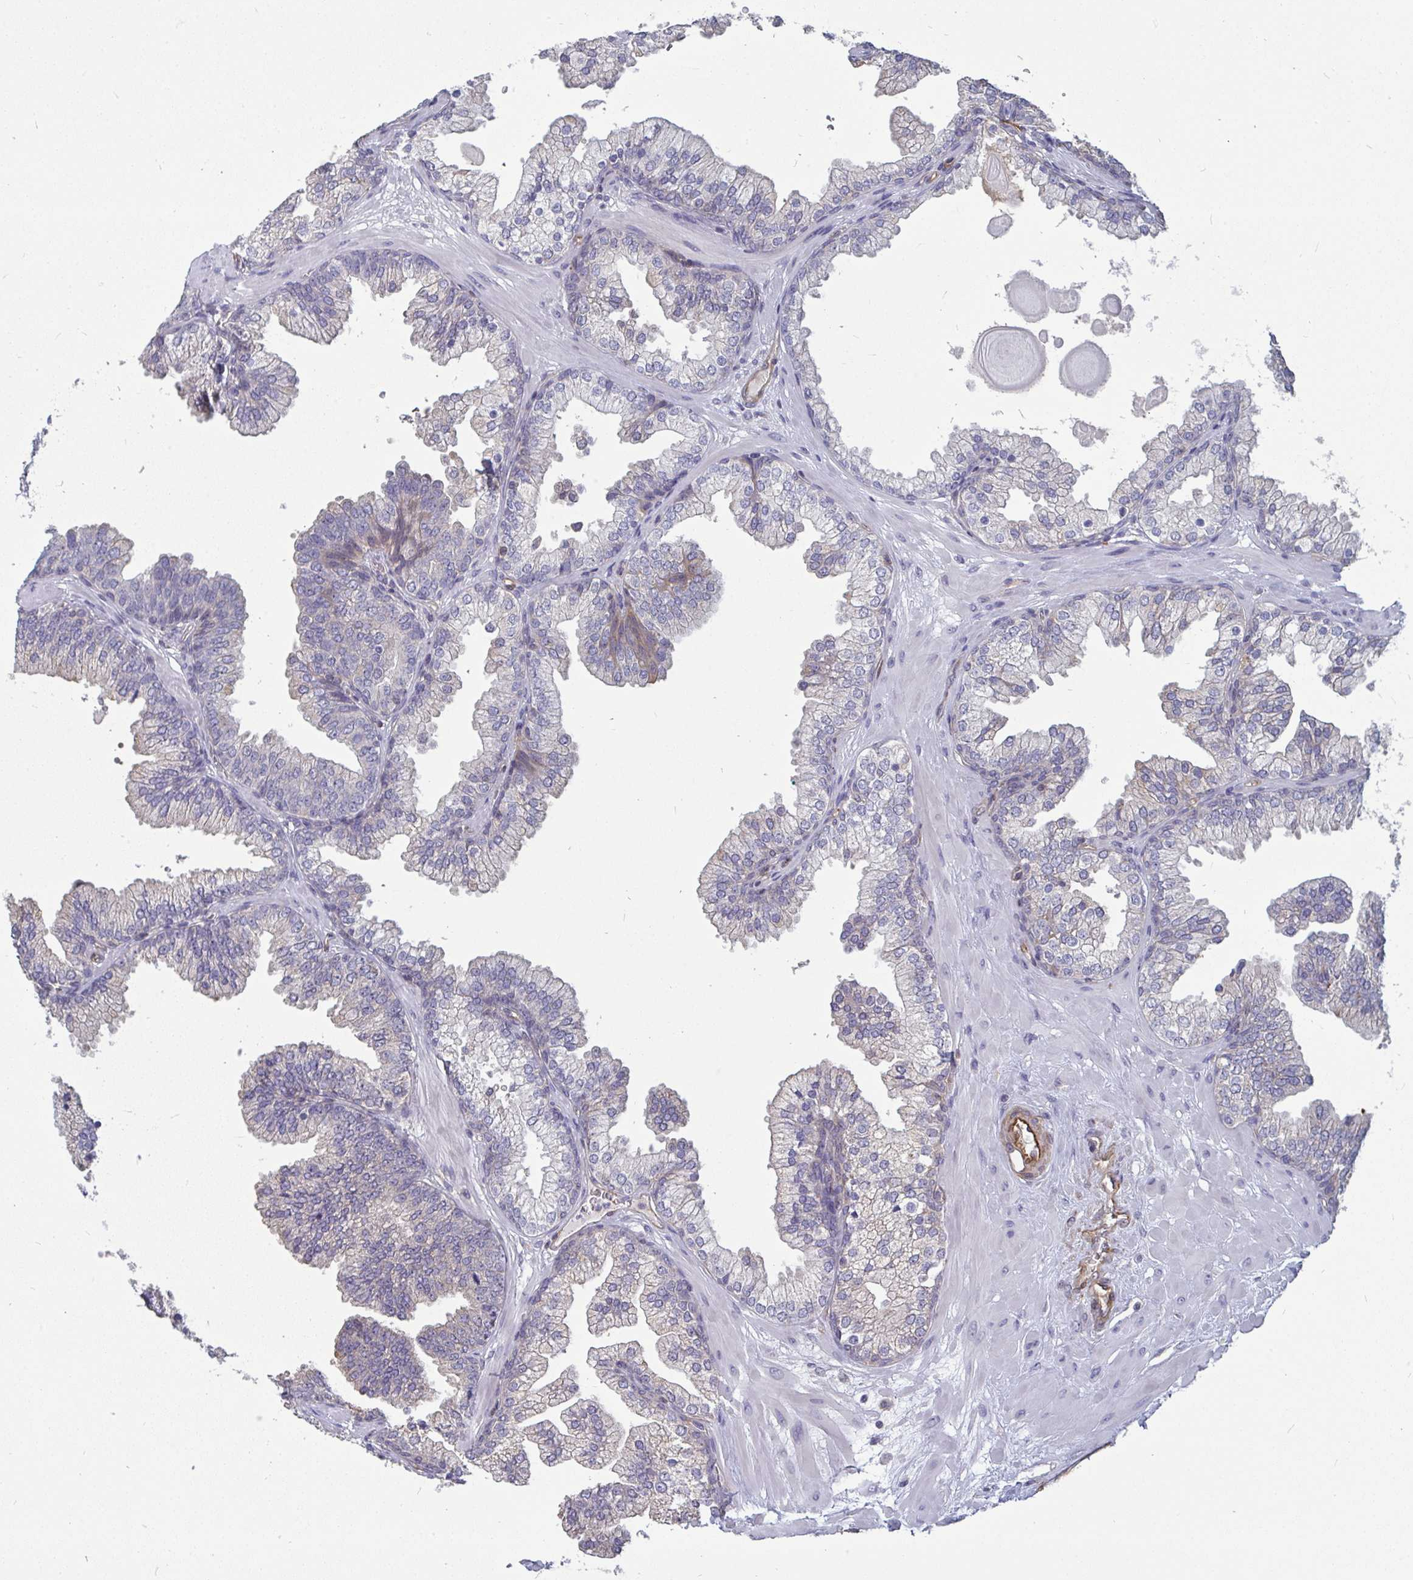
{"staining": {"intensity": "negative", "quantity": "none", "location": "none"}, "tissue": "prostate", "cell_type": "Glandular cells", "image_type": "normal", "snomed": [{"axis": "morphology", "description": "Normal tissue, NOS"}, {"axis": "topography", "description": "Prostate"}, {"axis": "topography", "description": "Peripheral nerve tissue"}], "caption": "DAB immunohistochemical staining of benign prostate demonstrates no significant expression in glandular cells. (Brightfield microscopy of DAB (3,3'-diaminobenzidine) immunohistochemistry at high magnification).", "gene": "ISCU", "patient": {"sex": "male", "age": 61}}